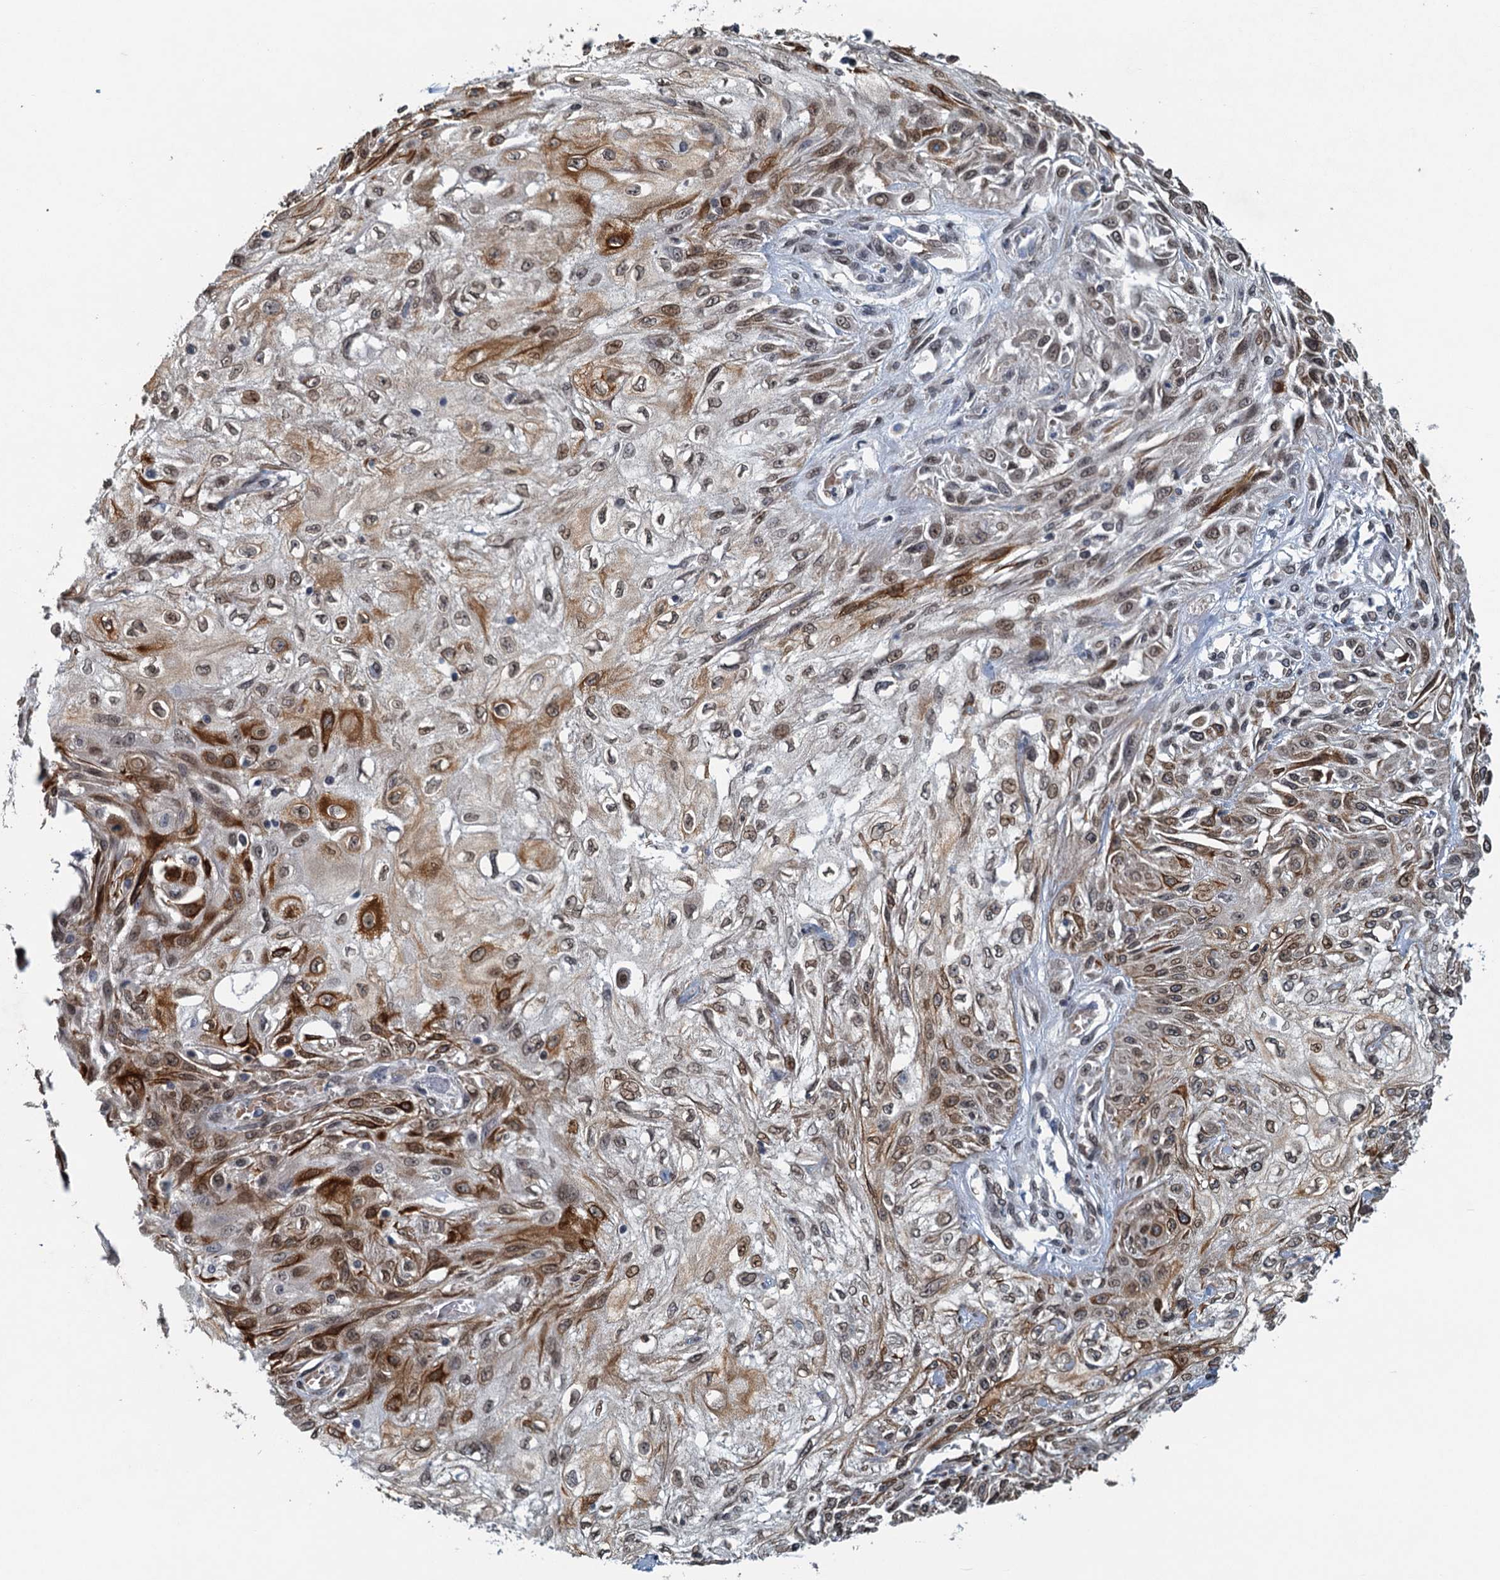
{"staining": {"intensity": "moderate", "quantity": "25%-75%", "location": "cytoplasmic/membranous,nuclear"}, "tissue": "skin cancer", "cell_type": "Tumor cells", "image_type": "cancer", "snomed": [{"axis": "morphology", "description": "Squamous cell carcinoma, NOS"}, {"axis": "morphology", "description": "Squamous cell carcinoma, metastatic, NOS"}, {"axis": "topography", "description": "Skin"}, {"axis": "topography", "description": "Lymph node"}], "caption": "The immunohistochemical stain shows moderate cytoplasmic/membranous and nuclear positivity in tumor cells of skin cancer (squamous cell carcinoma) tissue. The protein of interest is stained brown, and the nuclei are stained in blue (DAB IHC with brightfield microscopy, high magnification).", "gene": "CCDC34", "patient": {"sex": "male", "age": 75}}